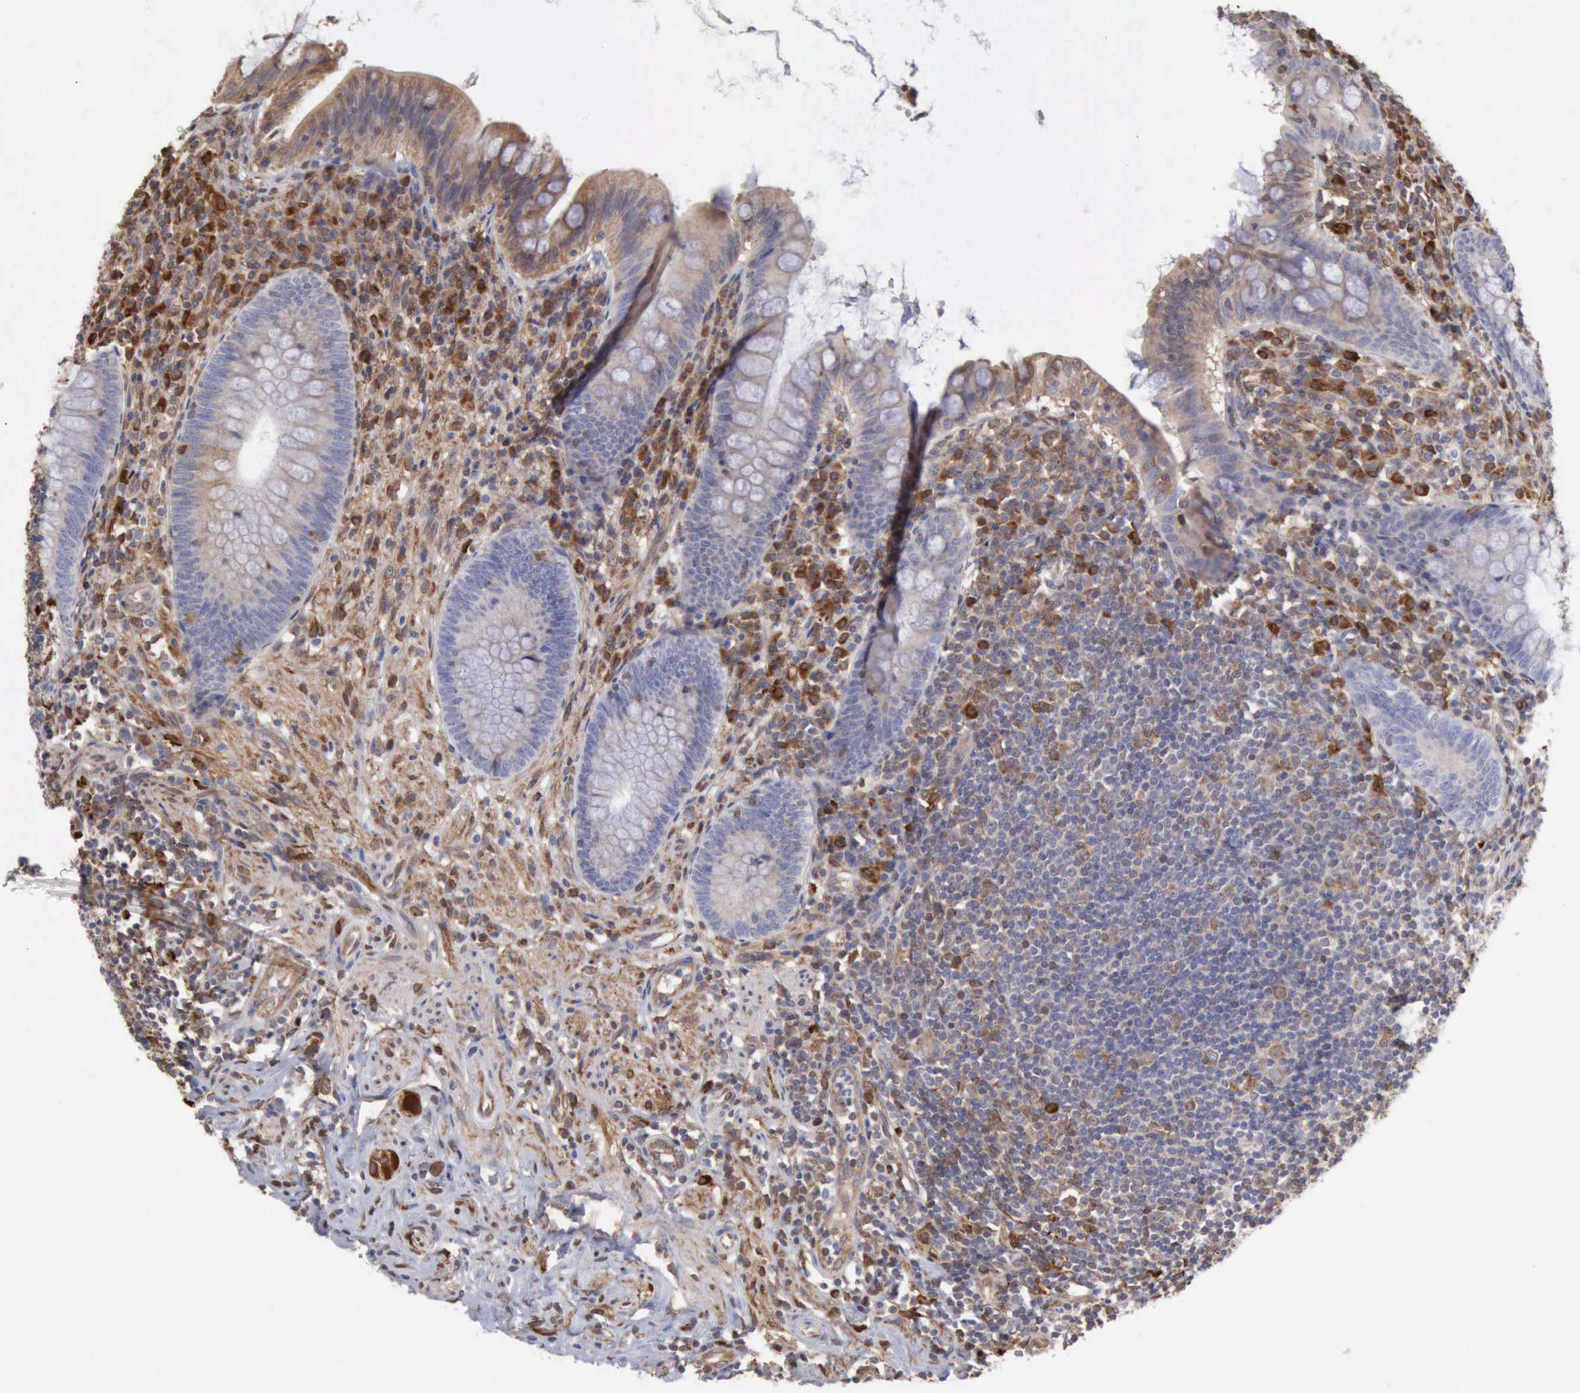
{"staining": {"intensity": "weak", "quantity": "25%-75%", "location": "cytoplasmic/membranous"}, "tissue": "appendix", "cell_type": "Glandular cells", "image_type": "normal", "snomed": [{"axis": "morphology", "description": "Normal tissue, NOS"}, {"axis": "topography", "description": "Appendix"}], "caption": "A brown stain highlights weak cytoplasmic/membranous staining of a protein in glandular cells of normal appendix. Nuclei are stained in blue.", "gene": "APOL2", "patient": {"sex": "female", "age": 66}}